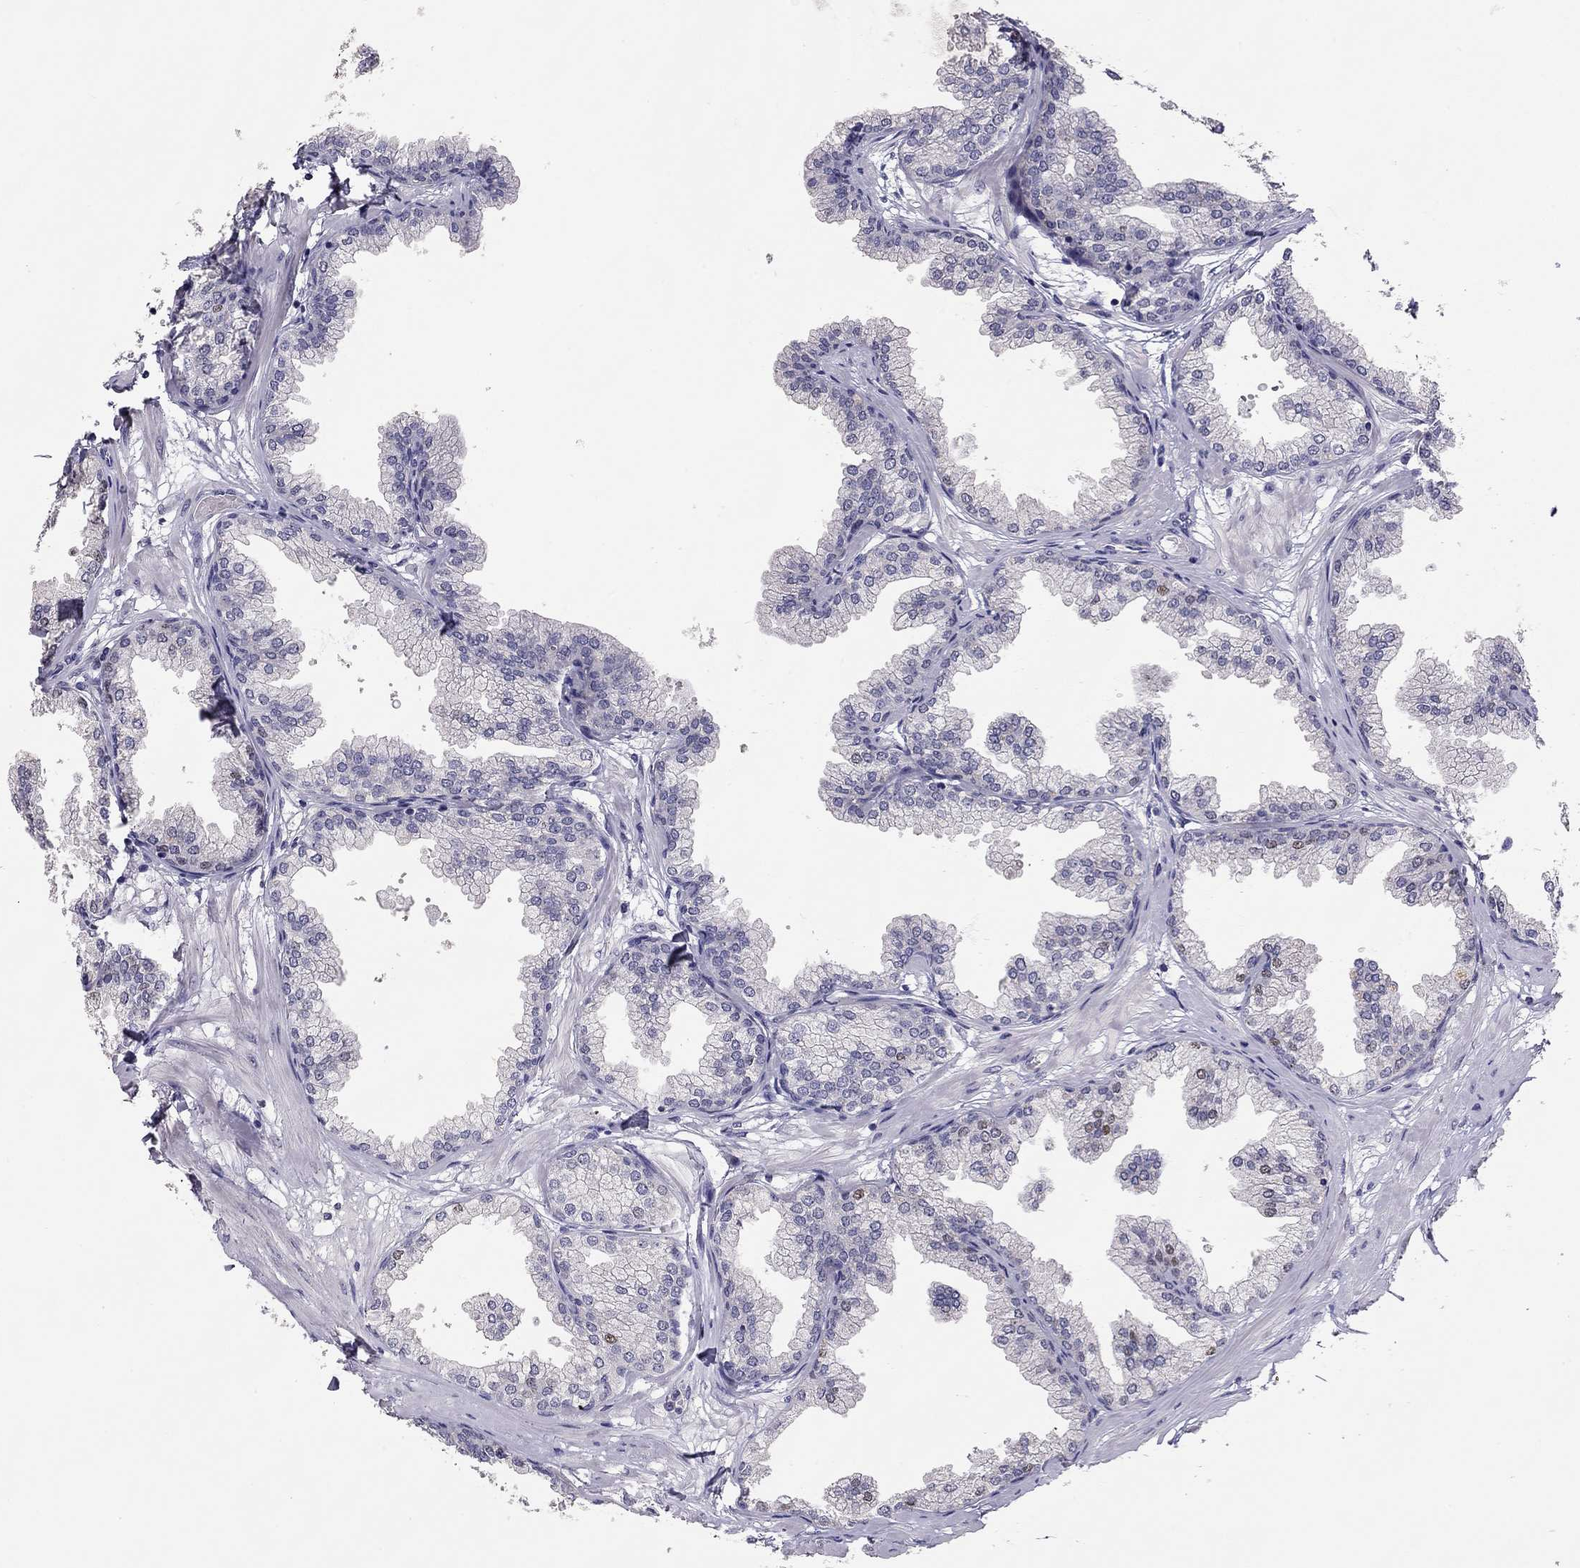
{"staining": {"intensity": "negative", "quantity": "none", "location": "none"}, "tissue": "prostate", "cell_type": "Glandular cells", "image_type": "normal", "snomed": [{"axis": "morphology", "description": "Normal tissue, NOS"}, {"axis": "topography", "description": "Prostate"}], "caption": "DAB immunohistochemical staining of unremarkable human prostate exhibits no significant staining in glandular cells.", "gene": "SCARB1", "patient": {"sex": "male", "age": 37}}